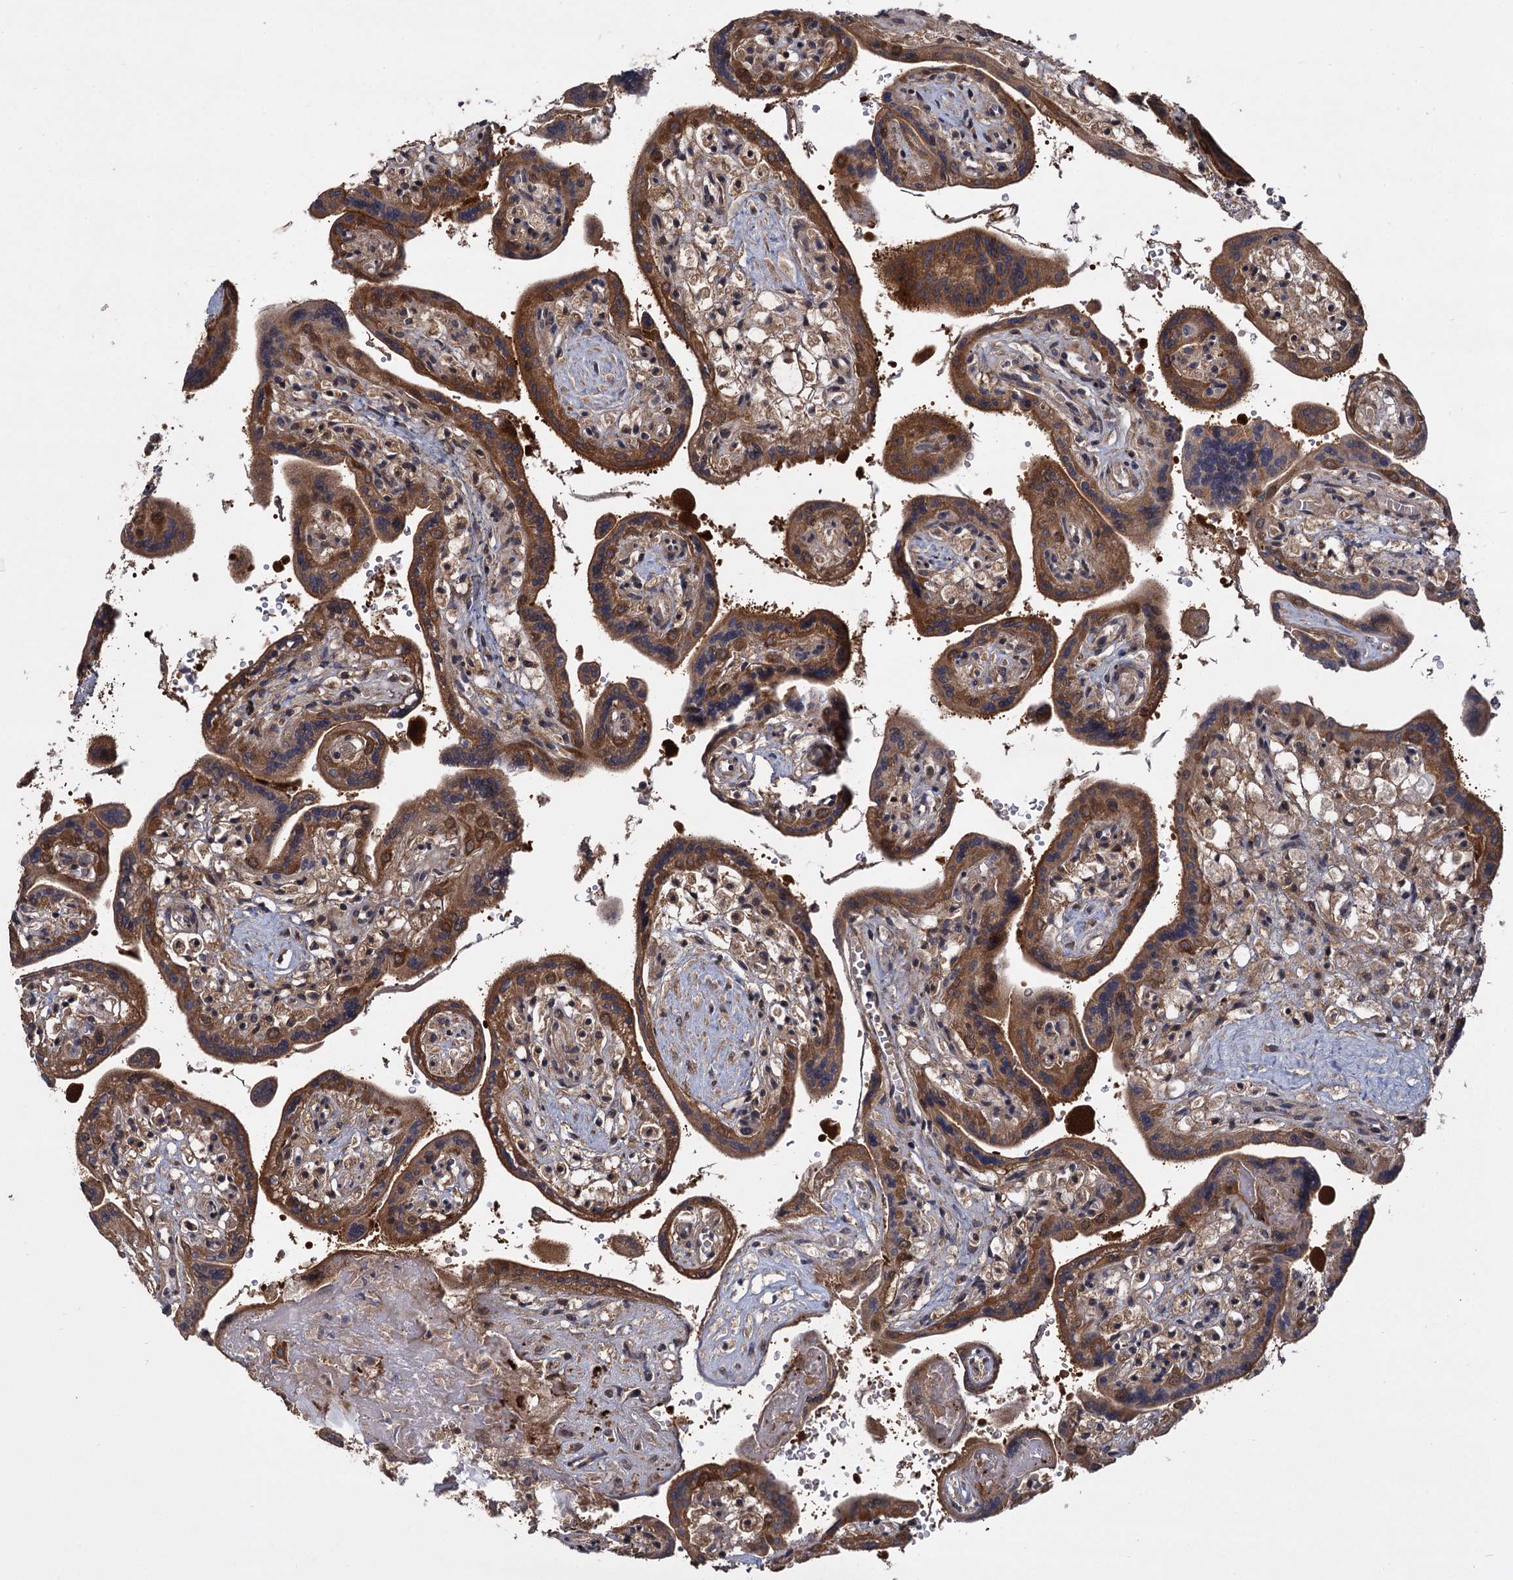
{"staining": {"intensity": "strong", "quantity": ">75%", "location": "cytoplasmic/membranous"}, "tissue": "placenta", "cell_type": "Trophoblastic cells", "image_type": "normal", "snomed": [{"axis": "morphology", "description": "Normal tissue, NOS"}, {"axis": "topography", "description": "Placenta"}], "caption": "Immunohistochemistry (DAB) staining of unremarkable placenta displays strong cytoplasmic/membranous protein expression in approximately >75% of trophoblastic cells.", "gene": "INPPL1", "patient": {"sex": "female", "age": 37}}